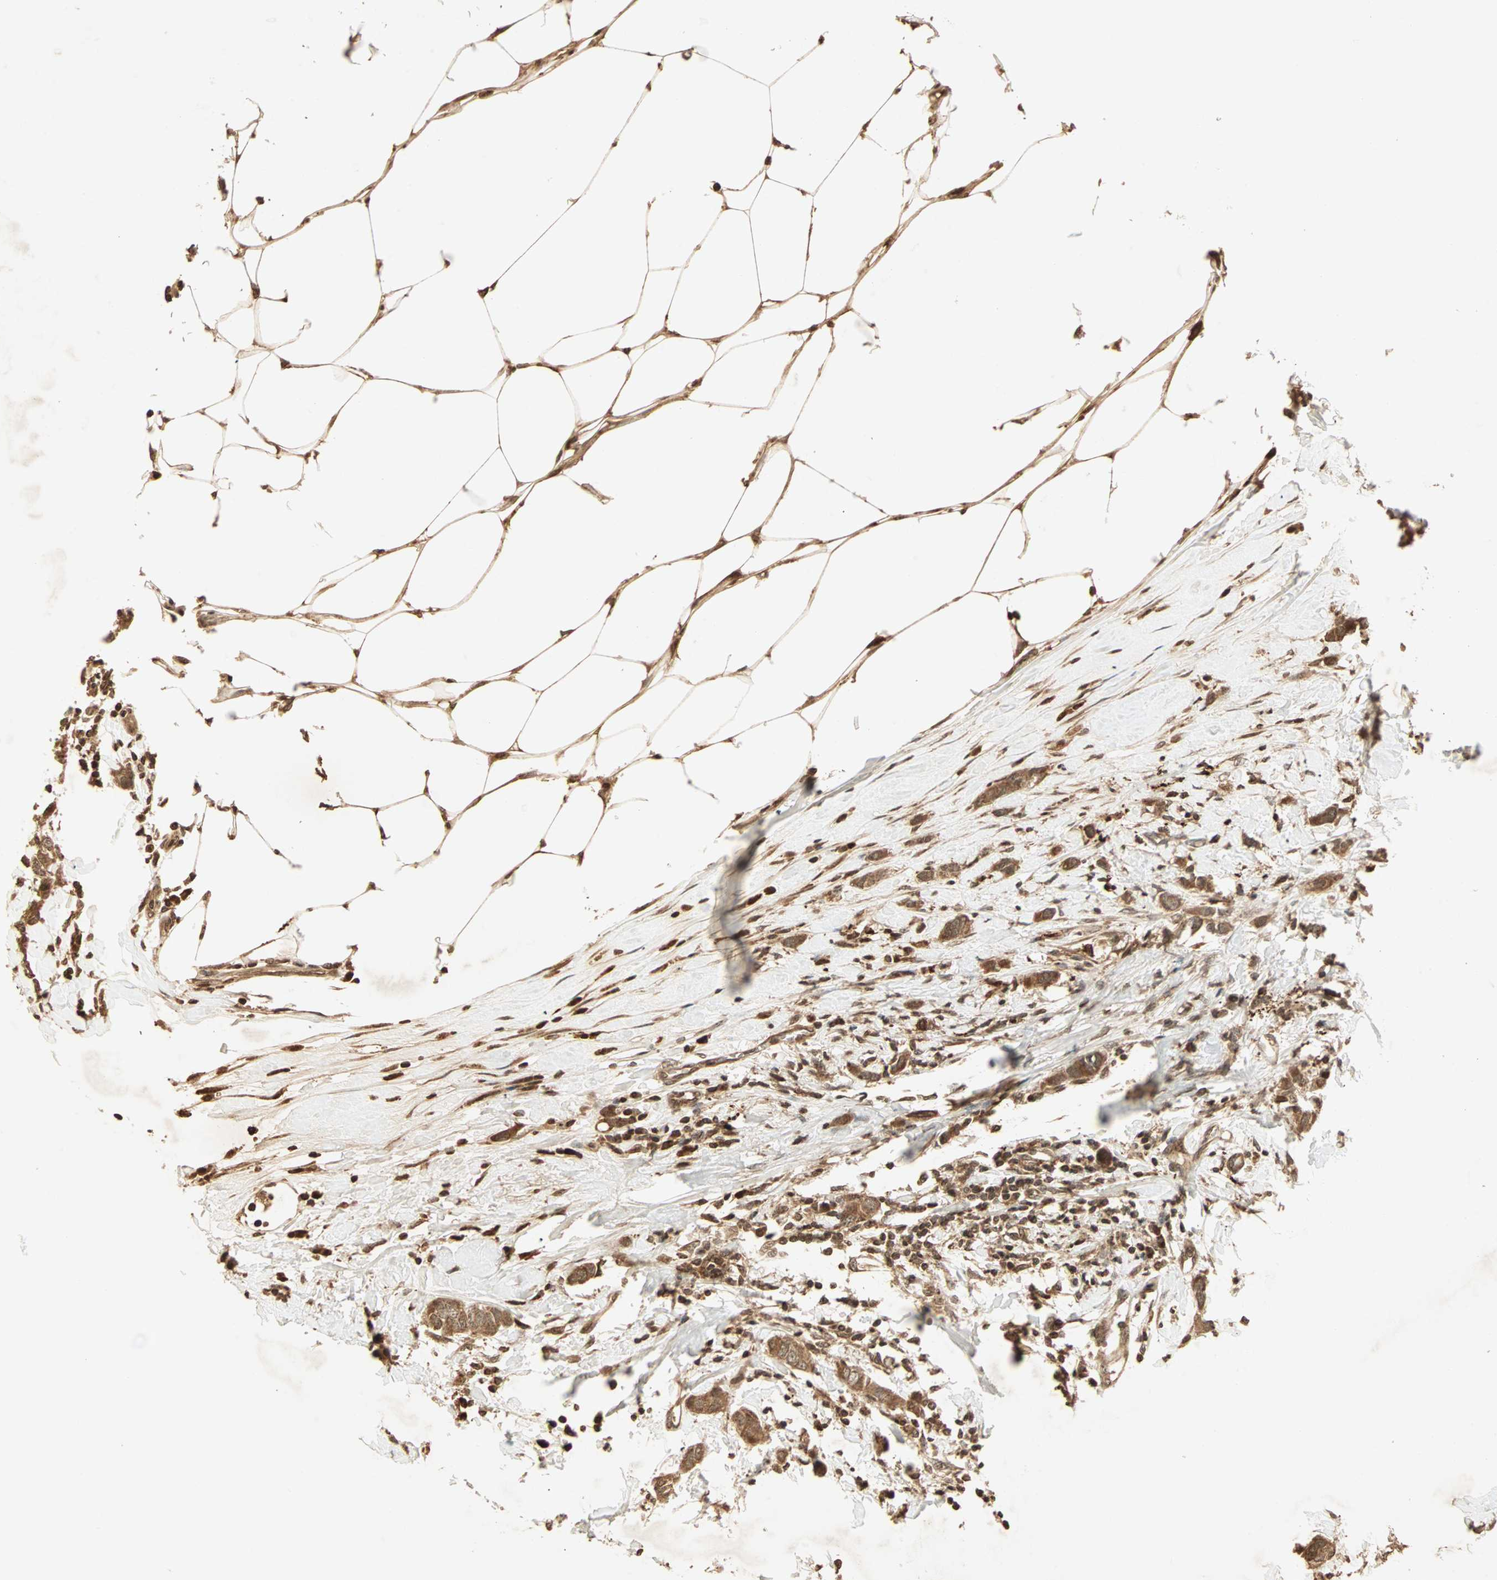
{"staining": {"intensity": "moderate", "quantity": ">75%", "location": "cytoplasmic/membranous"}, "tissue": "breast cancer", "cell_type": "Tumor cells", "image_type": "cancer", "snomed": [{"axis": "morphology", "description": "Duct carcinoma"}, {"axis": "topography", "description": "Breast"}], "caption": "Moderate cytoplasmic/membranous staining is seen in approximately >75% of tumor cells in breast cancer.", "gene": "RFFL", "patient": {"sex": "female", "age": 50}}